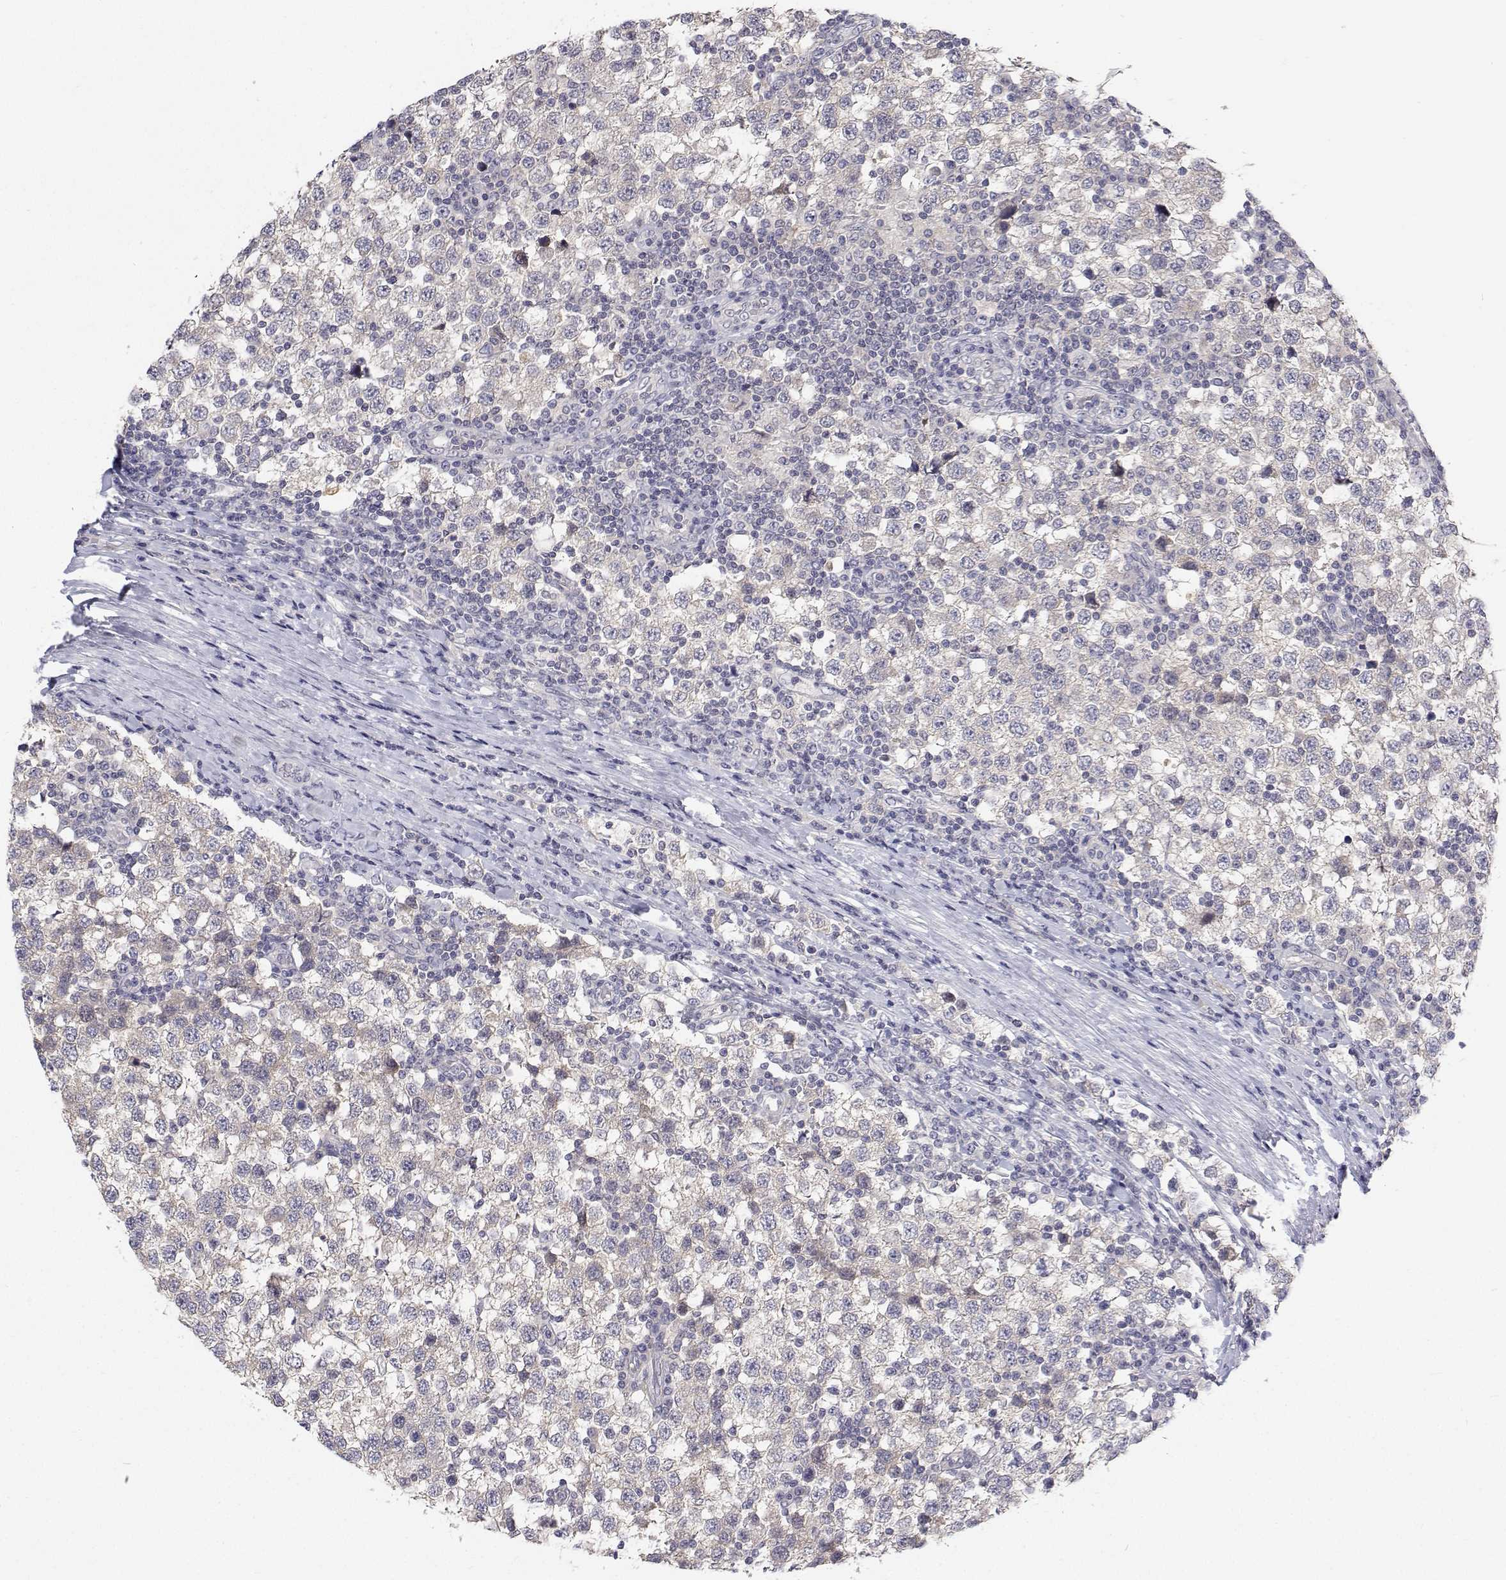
{"staining": {"intensity": "negative", "quantity": "none", "location": "none"}, "tissue": "testis cancer", "cell_type": "Tumor cells", "image_type": "cancer", "snomed": [{"axis": "morphology", "description": "Seminoma, NOS"}, {"axis": "topography", "description": "Testis"}], "caption": "This is an IHC image of human seminoma (testis). There is no staining in tumor cells.", "gene": "MYPN", "patient": {"sex": "male", "age": 34}}